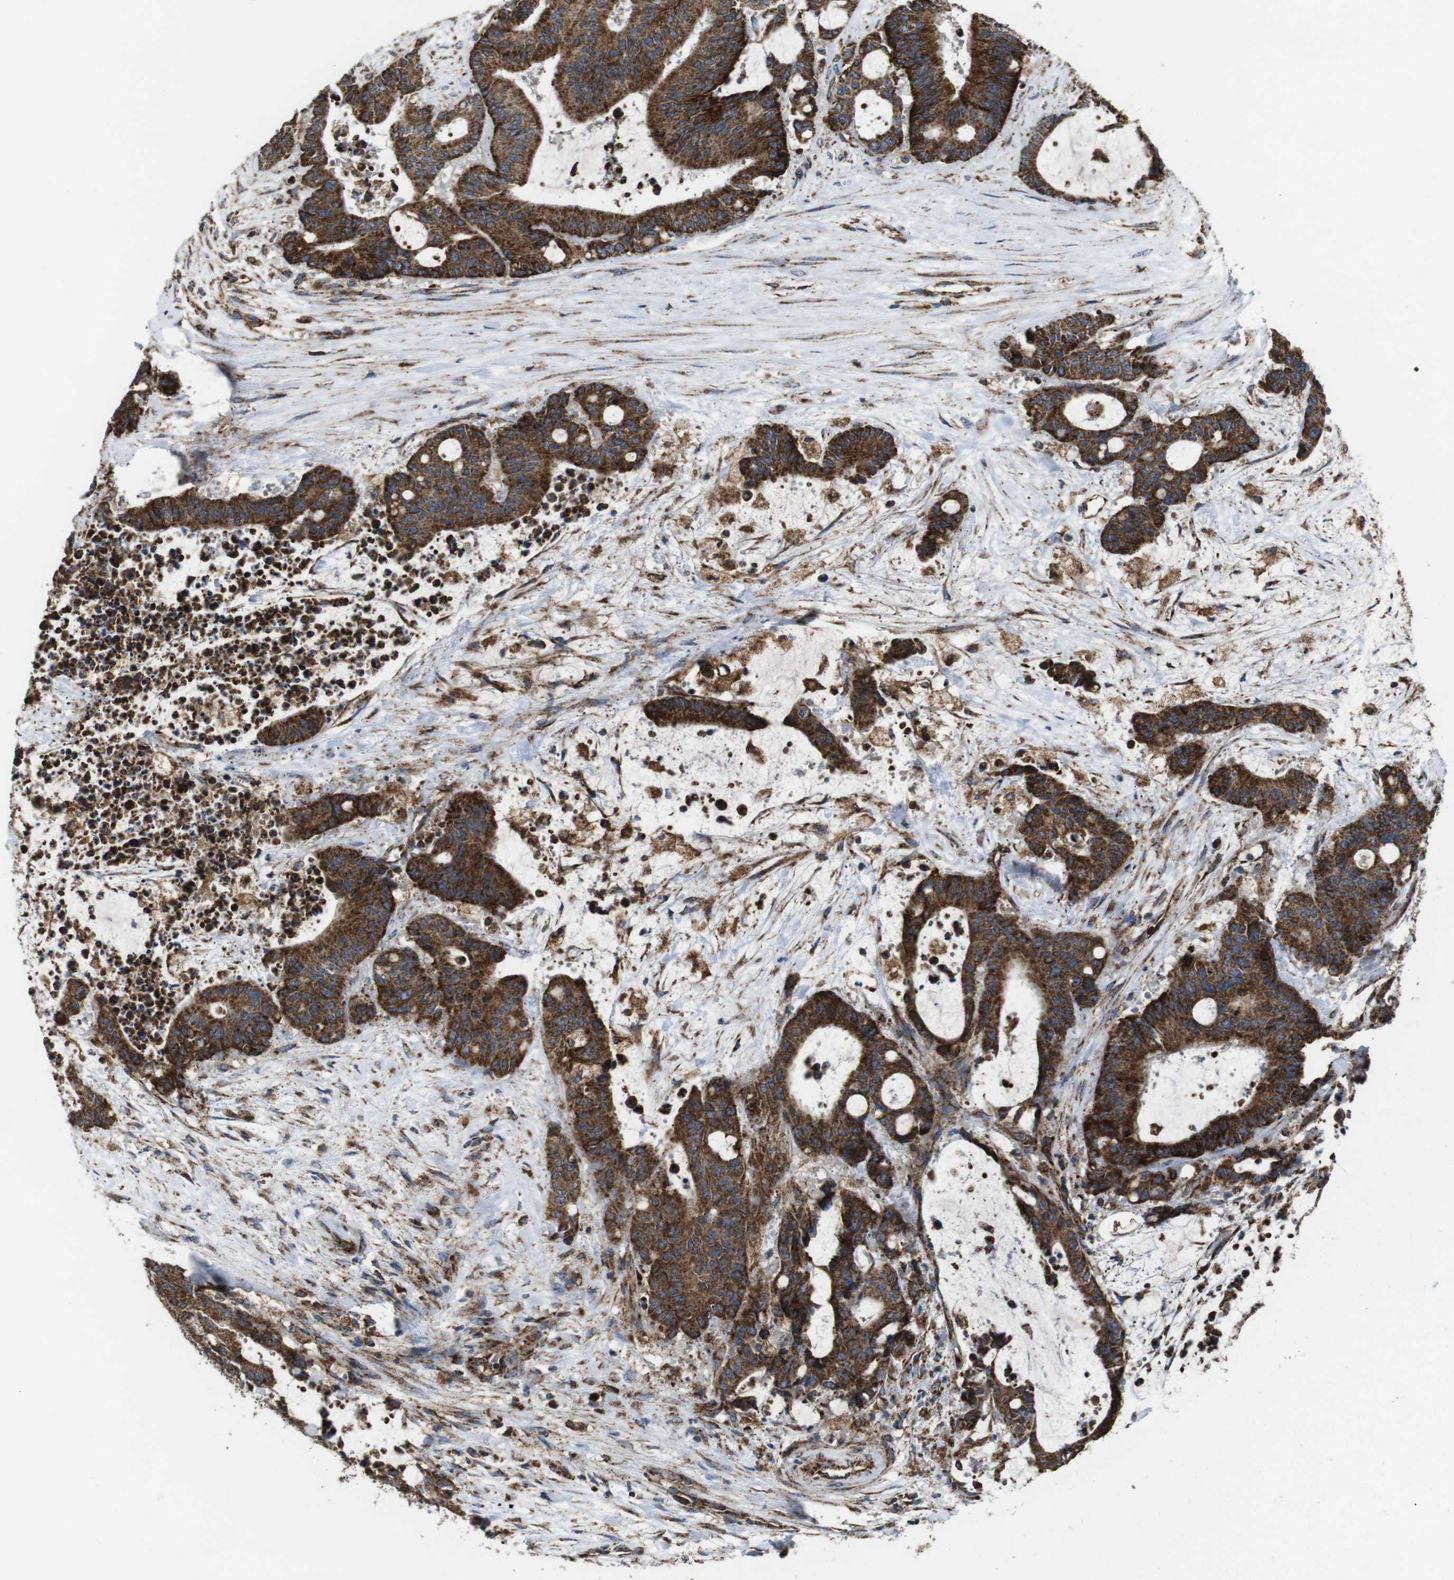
{"staining": {"intensity": "moderate", "quantity": ">75%", "location": "cytoplasmic/membranous"}, "tissue": "liver cancer", "cell_type": "Tumor cells", "image_type": "cancer", "snomed": [{"axis": "morphology", "description": "Normal tissue, NOS"}, {"axis": "morphology", "description": "Cholangiocarcinoma"}, {"axis": "topography", "description": "Liver"}, {"axis": "topography", "description": "Peripheral nerve tissue"}], "caption": "Immunohistochemistry (IHC) photomicrograph of neoplastic tissue: human liver cholangiocarcinoma stained using immunohistochemistry (IHC) displays medium levels of moderate protein expression localized specifically in the cytoplasmic/membranous of tumor cells, appearing as a cytoplasmic/membranous brown color.", "gene": "HK1", "patient": {"sex": "female", "age": 73}}